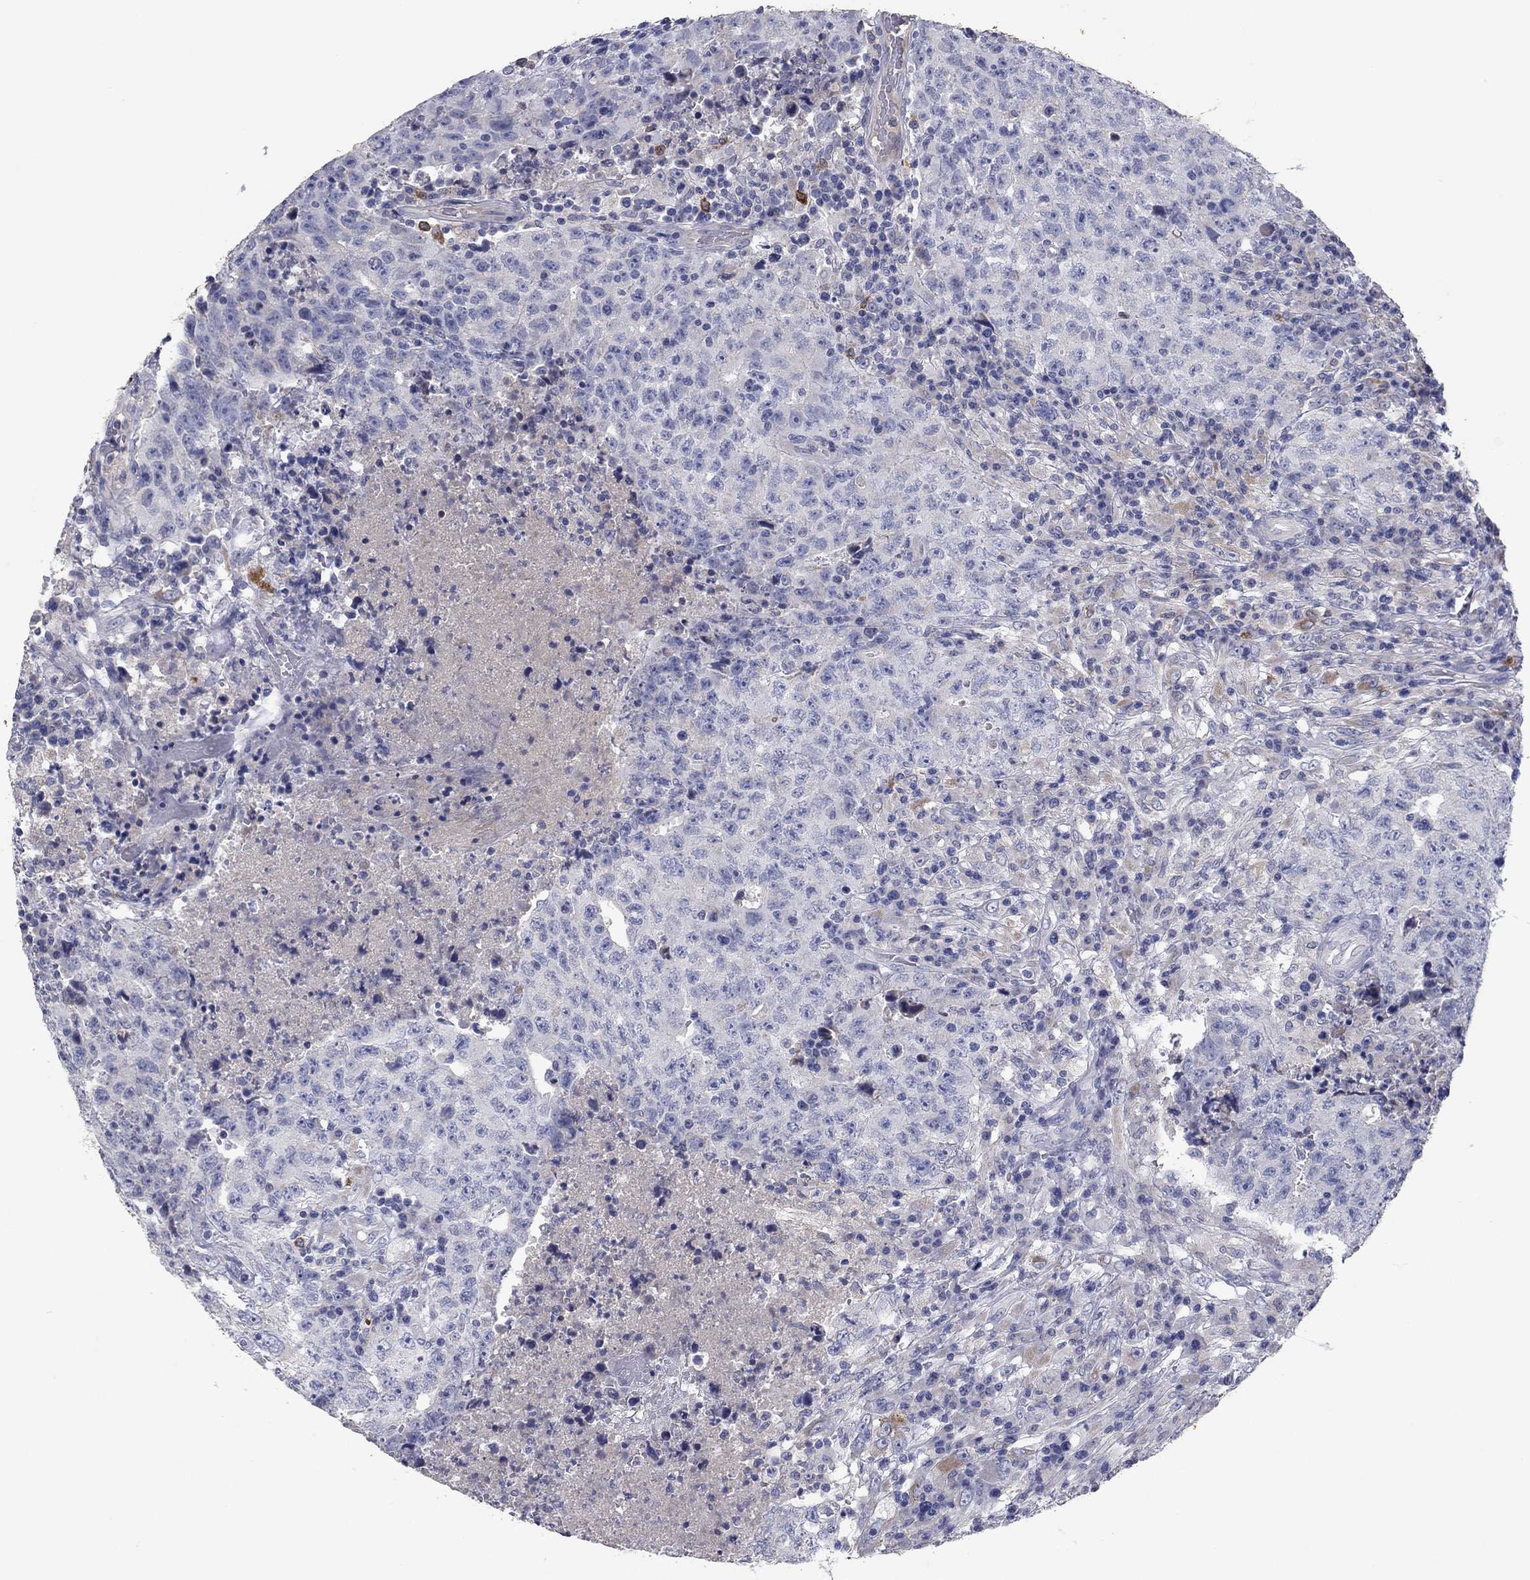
{"staining": {"intensity": "negative", "quantity": "none", "location": "none"}, "tissue": "testis cancer", "cell_type": "Tumor cells", "image_type": "cancer", "snomed": [{"axis": "morphology", "description": "Necrosis, NOS"}, {"axis": "morphology", "description": "Carcinoma, Embryonal, NOS"}, {"axis": "topography", "description": "Testis"}], "caption": "Photomicrograph shows no protein positivity in tumor cells of embryonal carcinoma (testis) tissue. (Stains: DAB IHC with hematoxylin counter stain, Microscopy: brightfield microscopy at high magnification).", "gene": "PTGDS", "patient": {"sex": "male", "age": 19}}